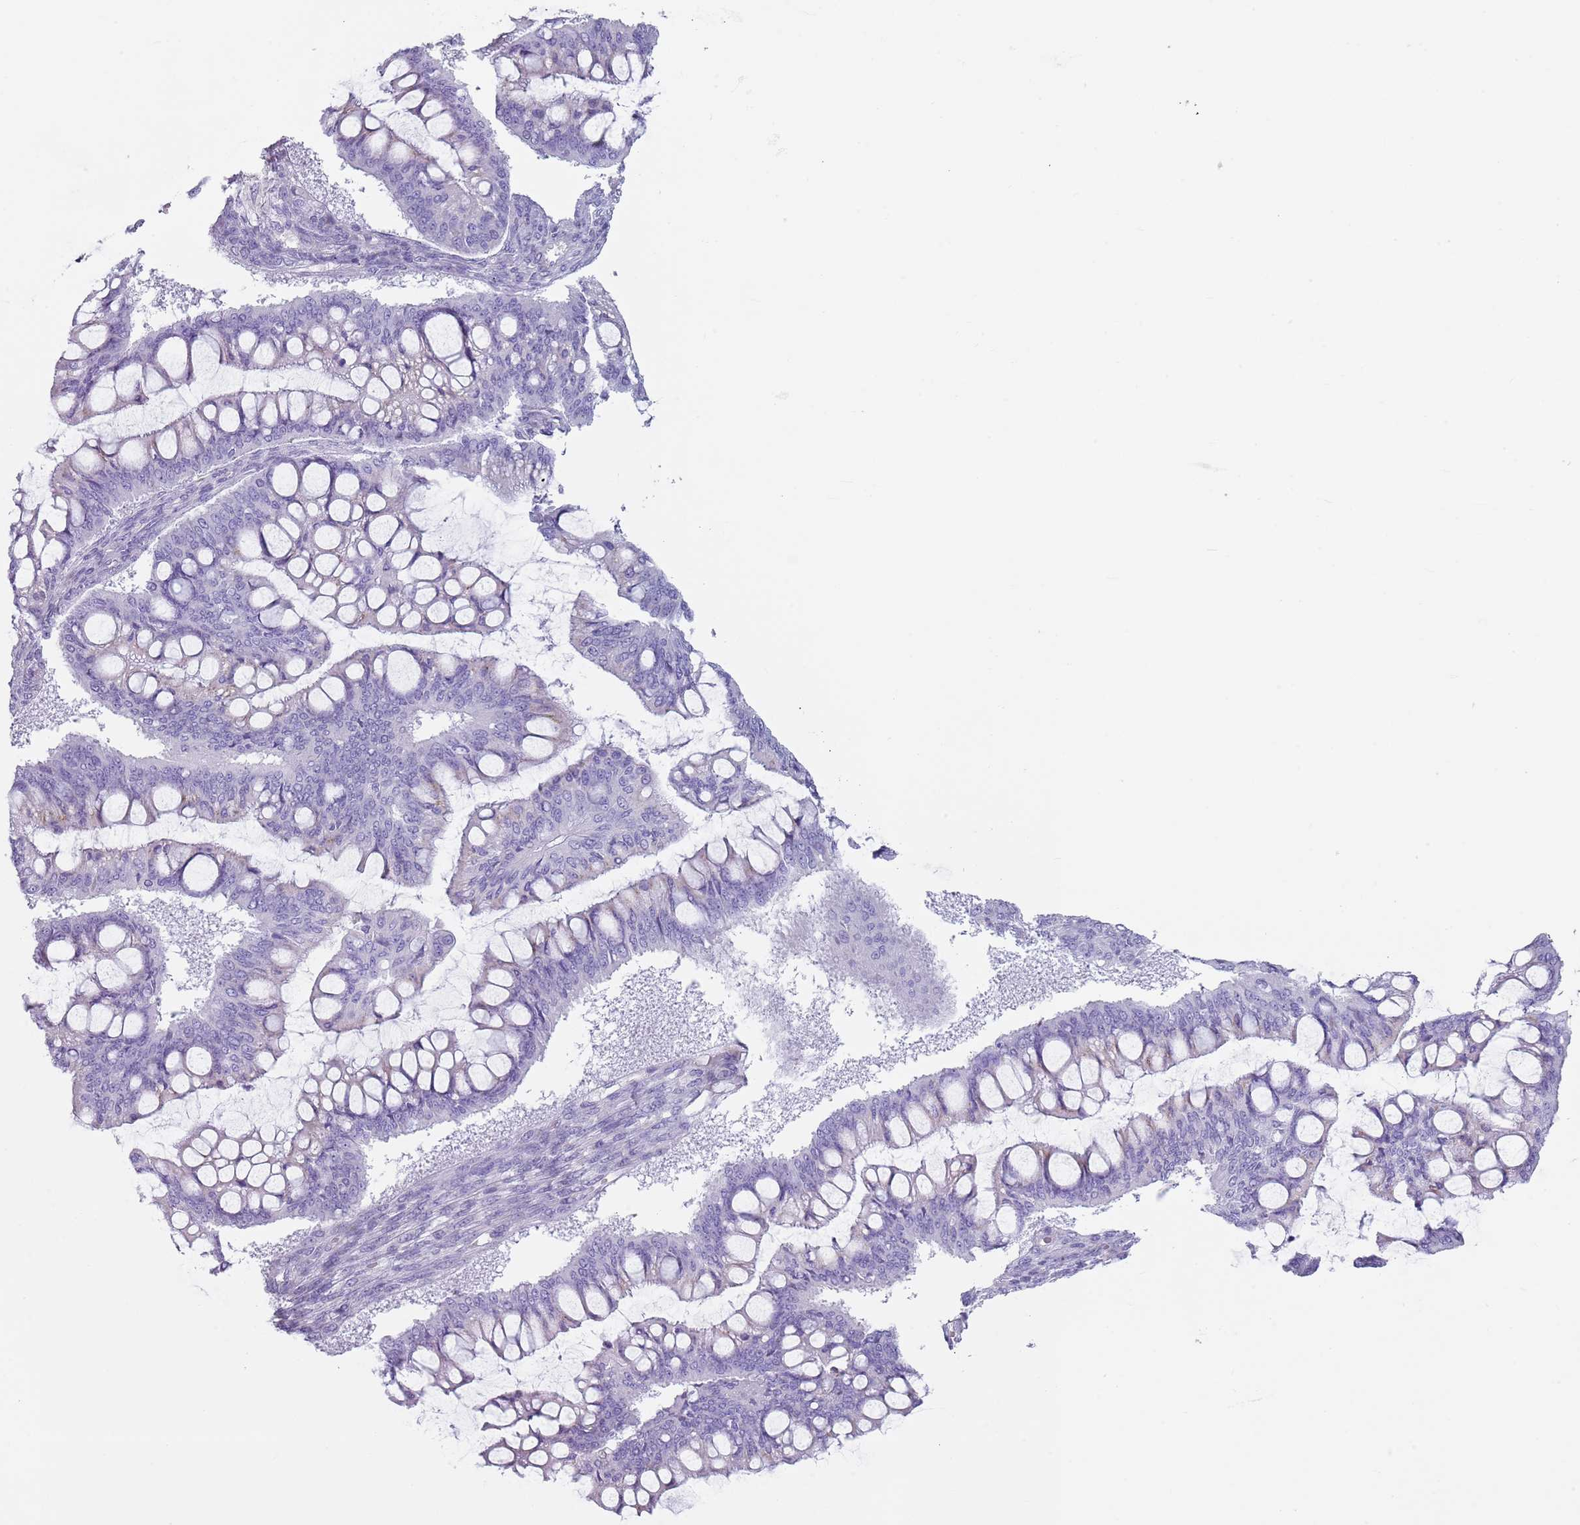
{"staining": {"intensity": "negative", "quantity": "none", "location": "none"}, "tissue": "ovarian cancer", "cell_type": "Tumor cells", "image_type": "cancer", "snomed": [{"axis": "morphology", "description": "Cystadenocarcinoma, mucinous, NOS"}, {"axis": "topography", "description": "Ovary"}], "caption": "Image shows no significant protein staining in tumor cells of ovarian cancer (mucinous cystadenocarcinoma).", "gene": "CD177", "patient": {"sex": "female", "age": 73}}